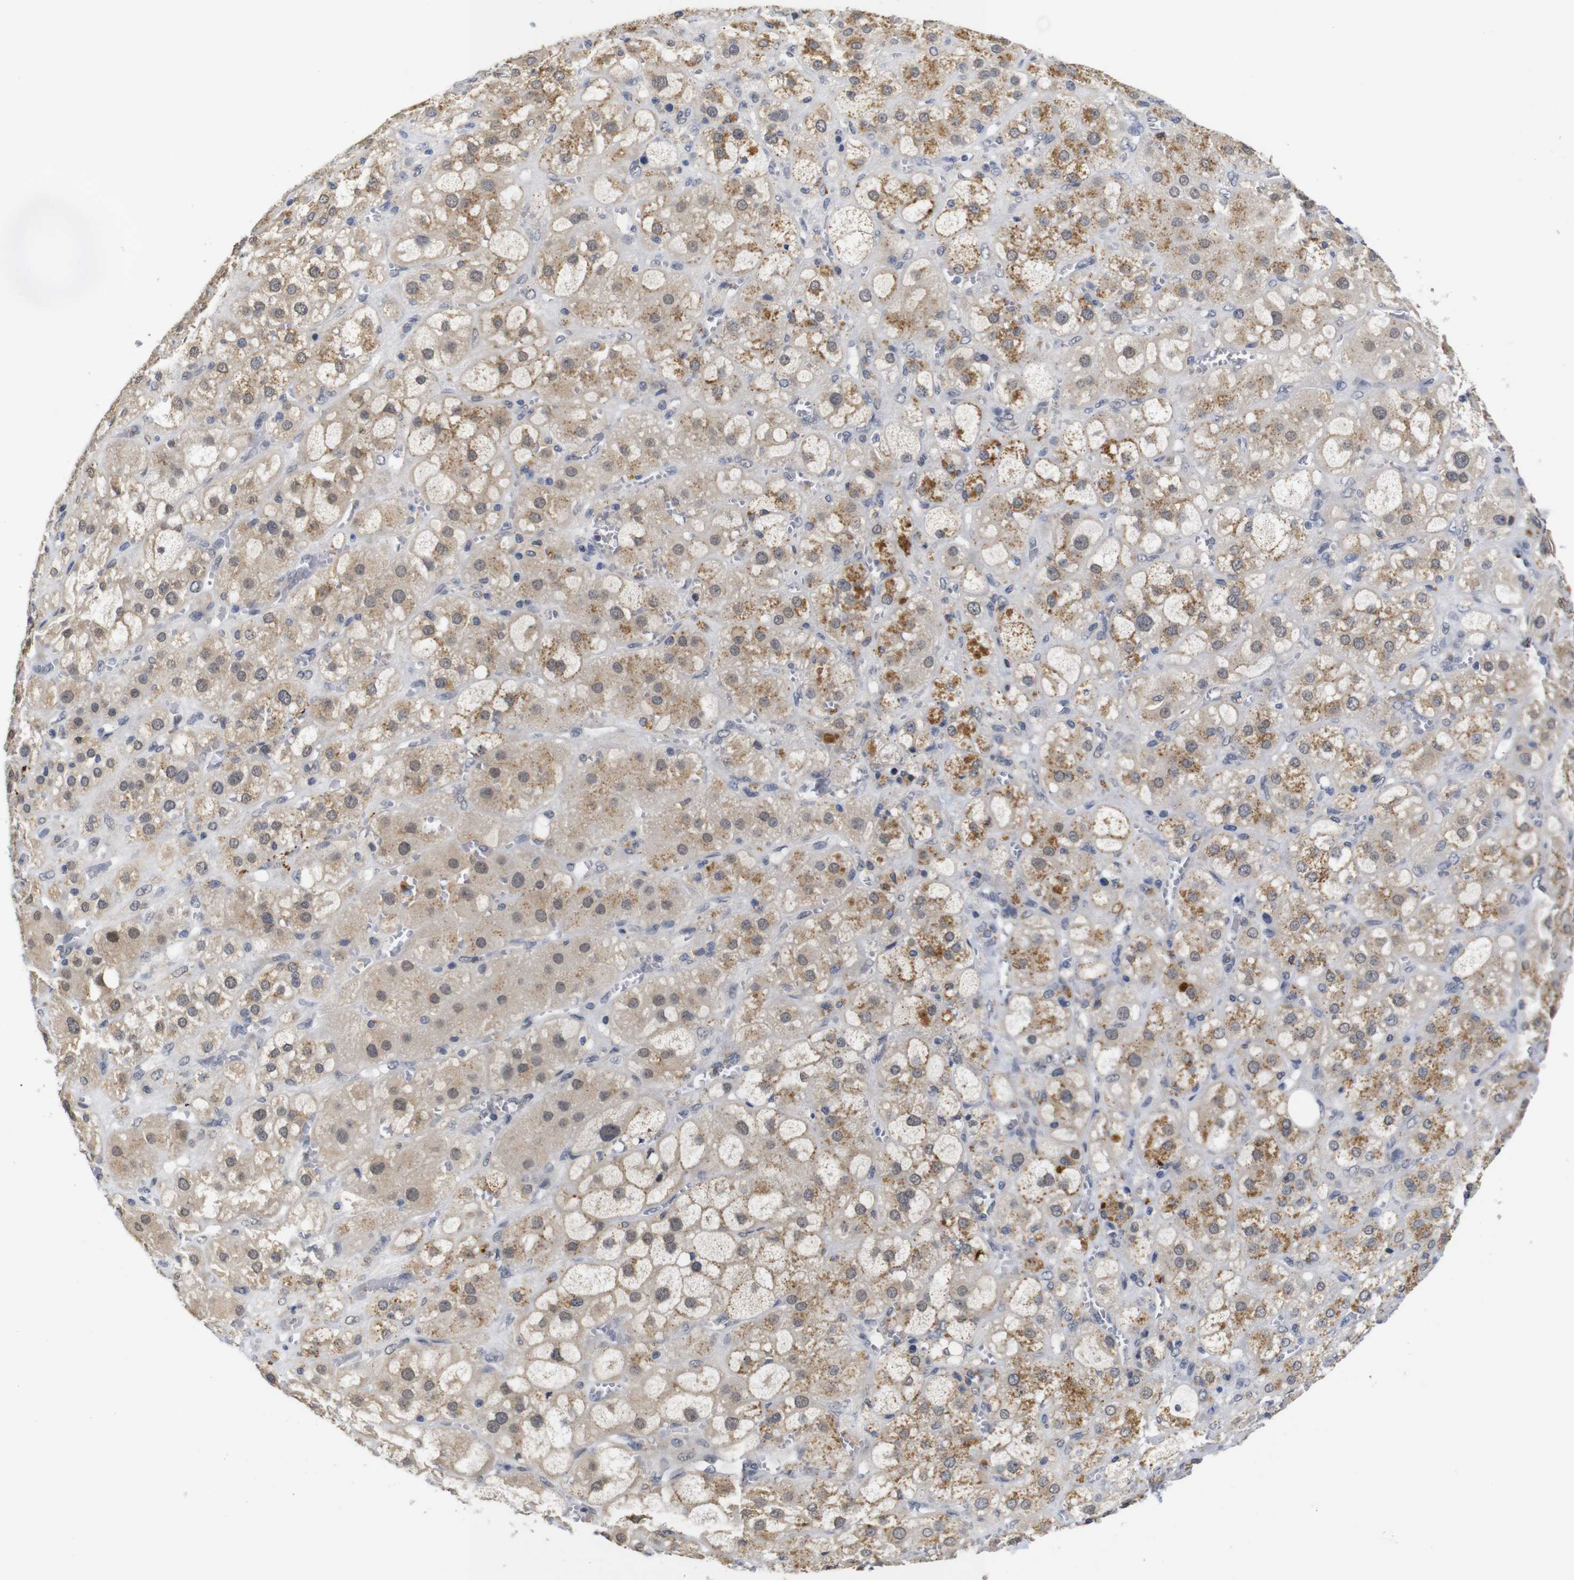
{"staining": {"intensity": "moderate", "quantity": "25%-75%", "location": "cytoplasmic/membranous,nuclear"}, "tissue": "adrenal gland", "cell_type": "Glandular cells", "image_type": "normal", "snomed": [{"axis": "morphology", "description": "Normal tissue, NOS"}, {"axis": "topography", "description": "Adrenal gland"}], "caption": "A brown stain highlights moderate cytoplasmic/membranous,nuclear positivity of a protein in glandular cells of normal adrenal gland.", "gene": "NTRK3", "patient": {"sex": "female", "age": 47}}